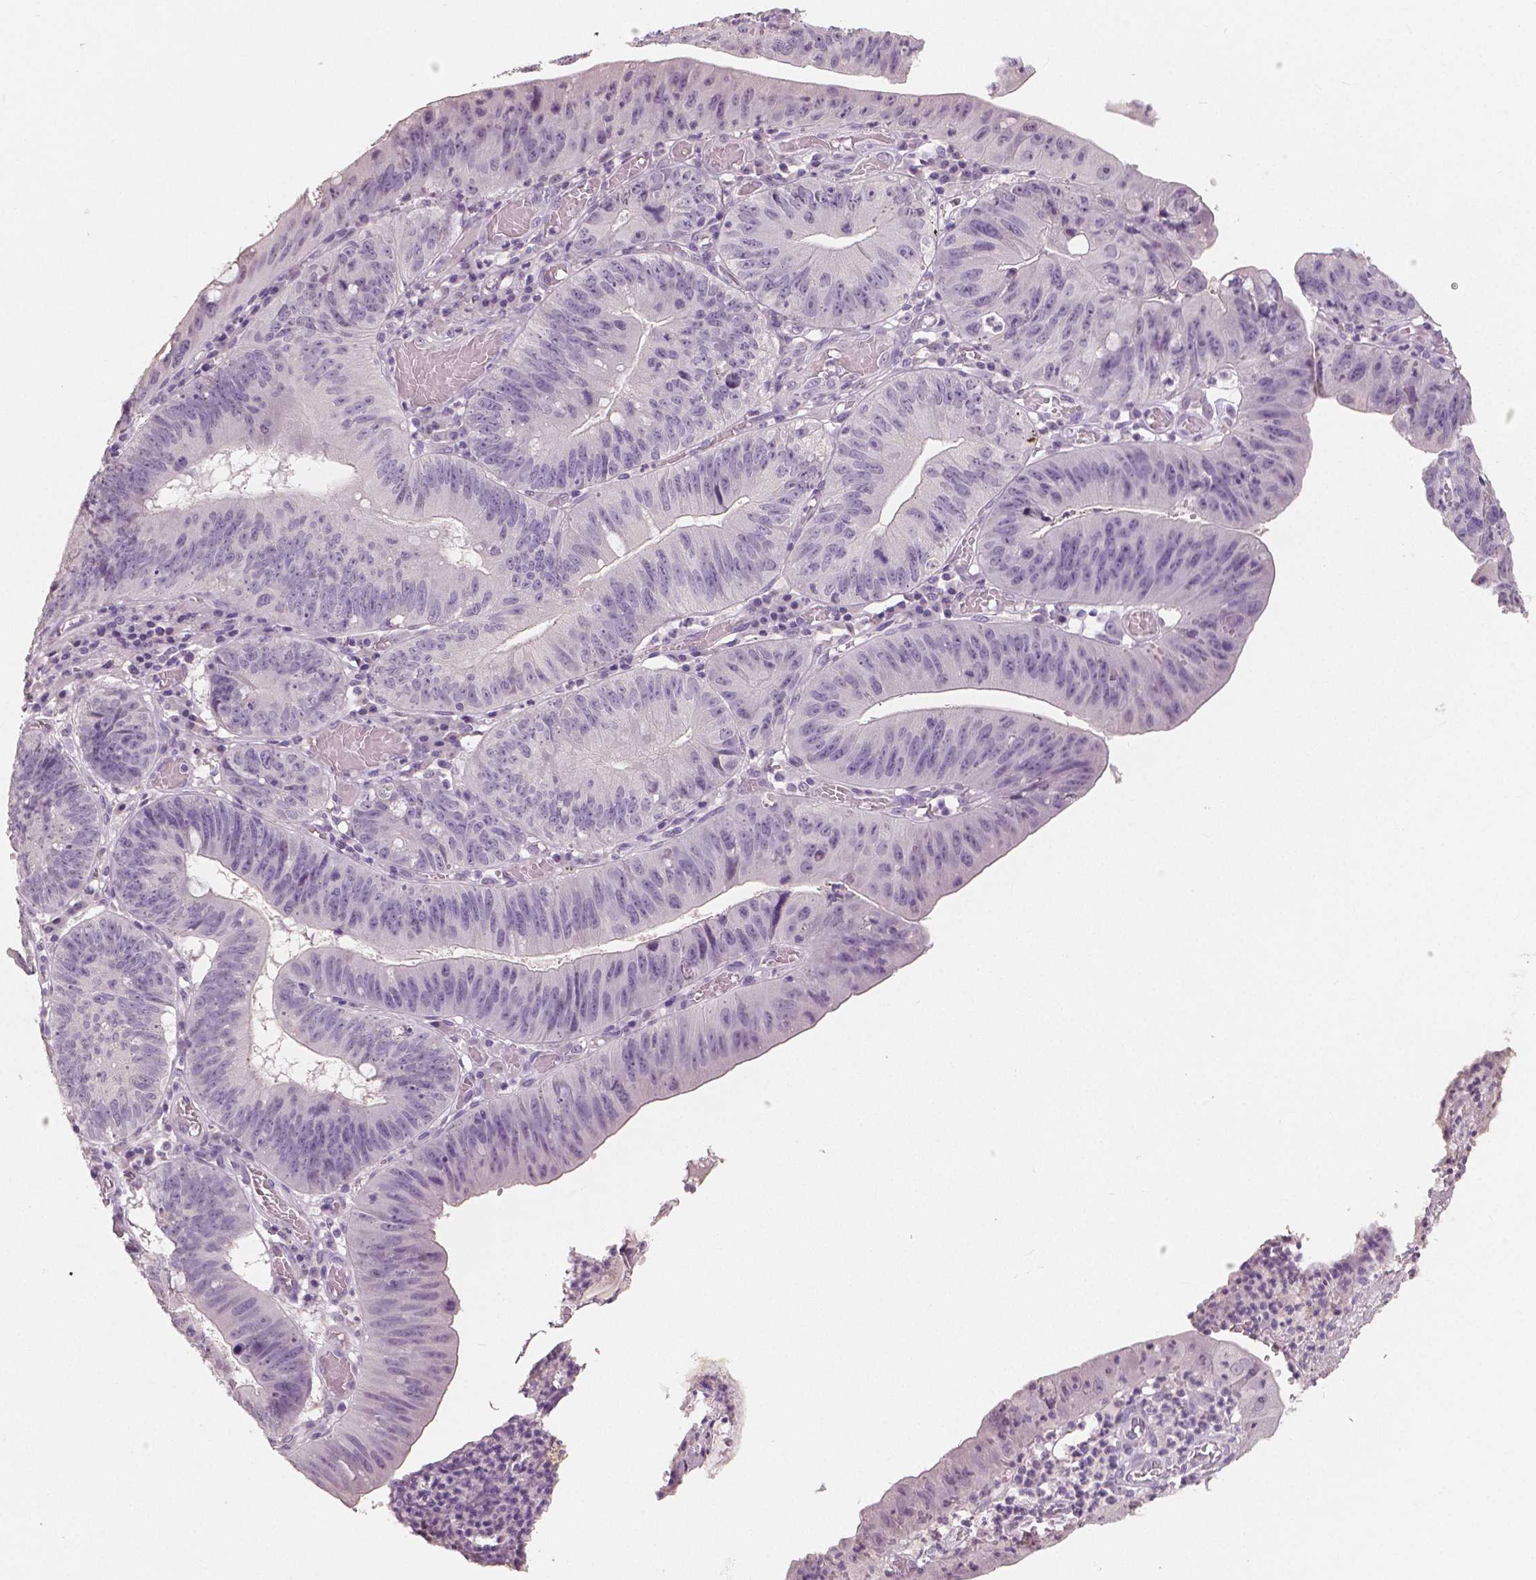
{"staining": {"intensity": "negative", "quantity": "none", "location": "none"}, "tissue": "stomach cancer", "cell_type": "Tumor cells", "image_type": "cancer", "snomed": [{"axis": "morphology", "description": "Adenocarcinoma, NOS"}, {"axis": "topography", "description": "Stomach"}], "caption": "High power microscopy histopathology image of an IHC histopathology image of stomach cancer (adenocarcinoma), revealing no significant staining in tumor cells.", "gene": "NECAB1", "patient": {"sex": "male", "age": 59}}